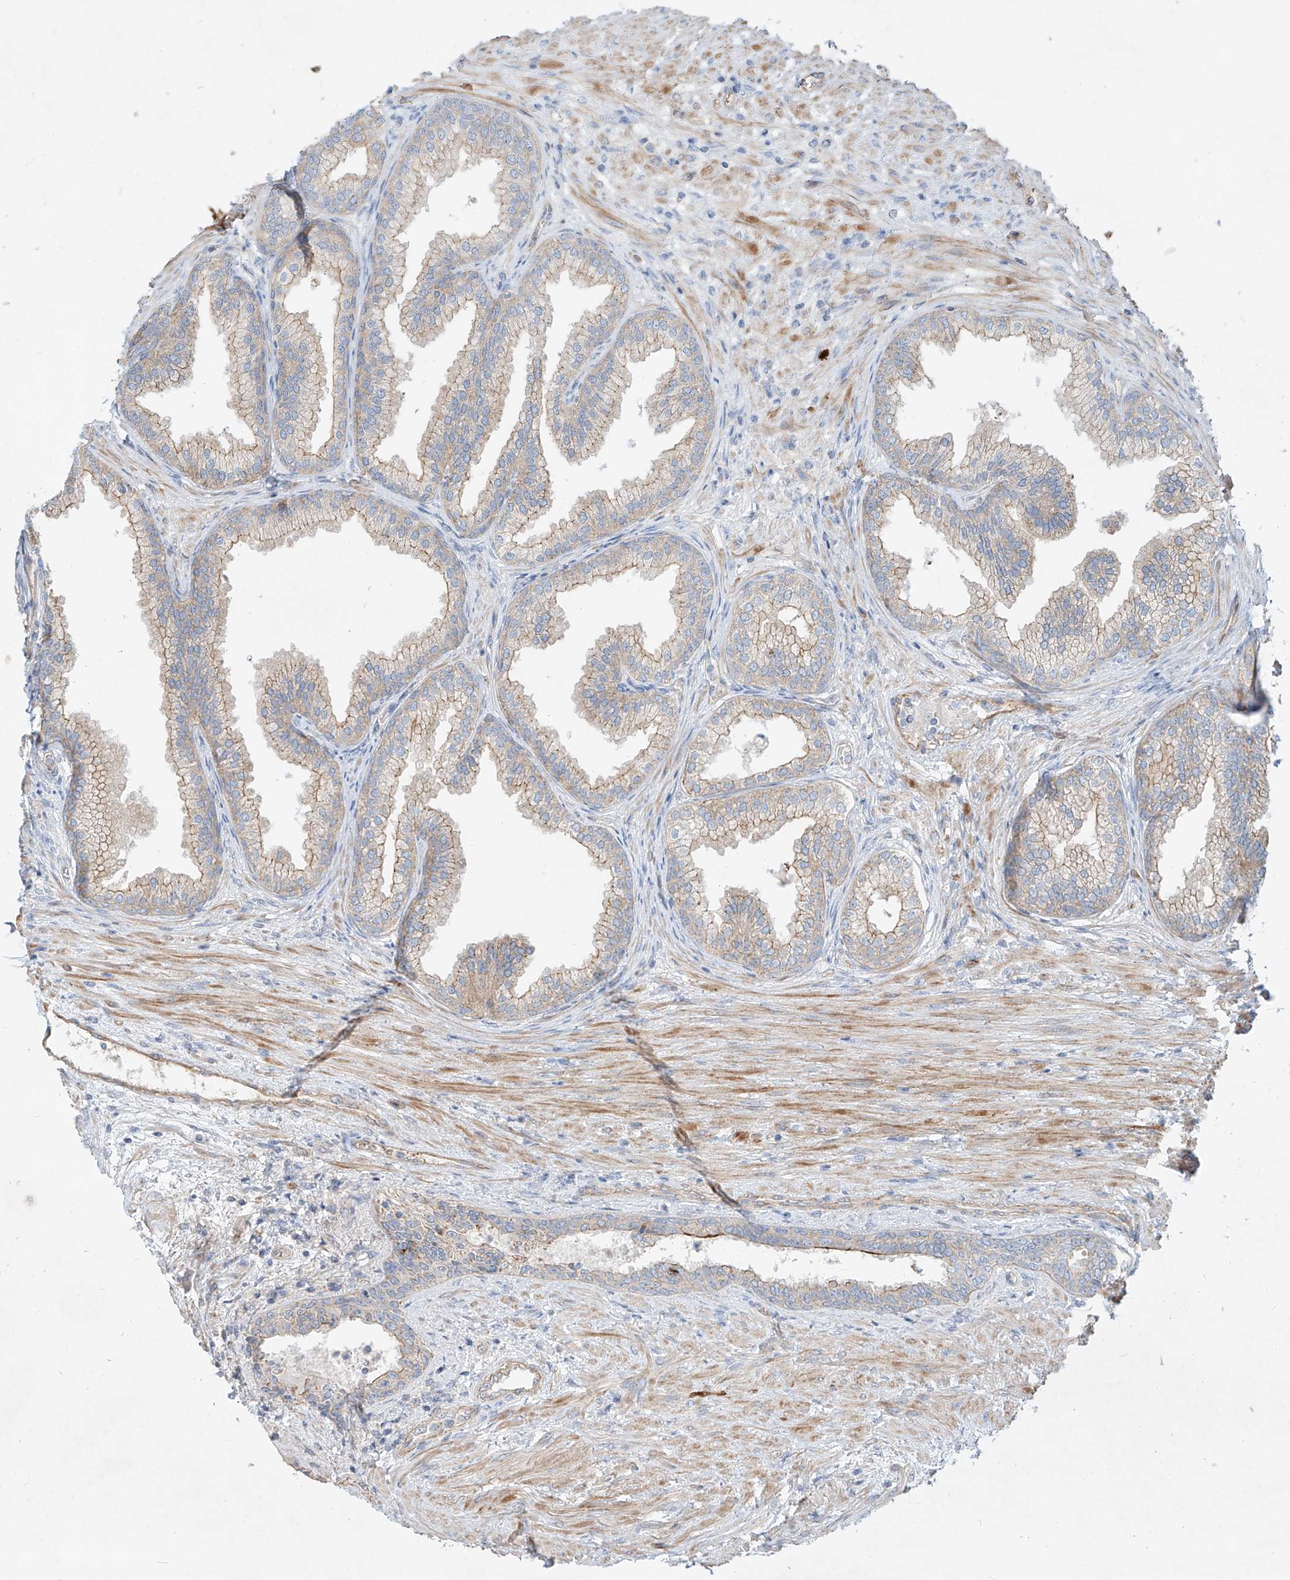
{"staining": {"intensity": "weak", "quantity": "25%-75%", "location": "cytoplasmic/membranous"}, "tissue": "prostate", "cell_type": "Glandular cells", "image_type": "normal", "snomed": [{"axis": "morphology", "description": "Normal tissue, NOS"}, {"axis": "topography", "description": "Prostate"}], "caption": "IHC (DAB) staining of normal prostate reveals weak cytoplasmic/membranous protein staining in approximately 25%-75% of glandular cells.", "gene": "AJM1", "patient": {"sex": "male", "age": 76}}